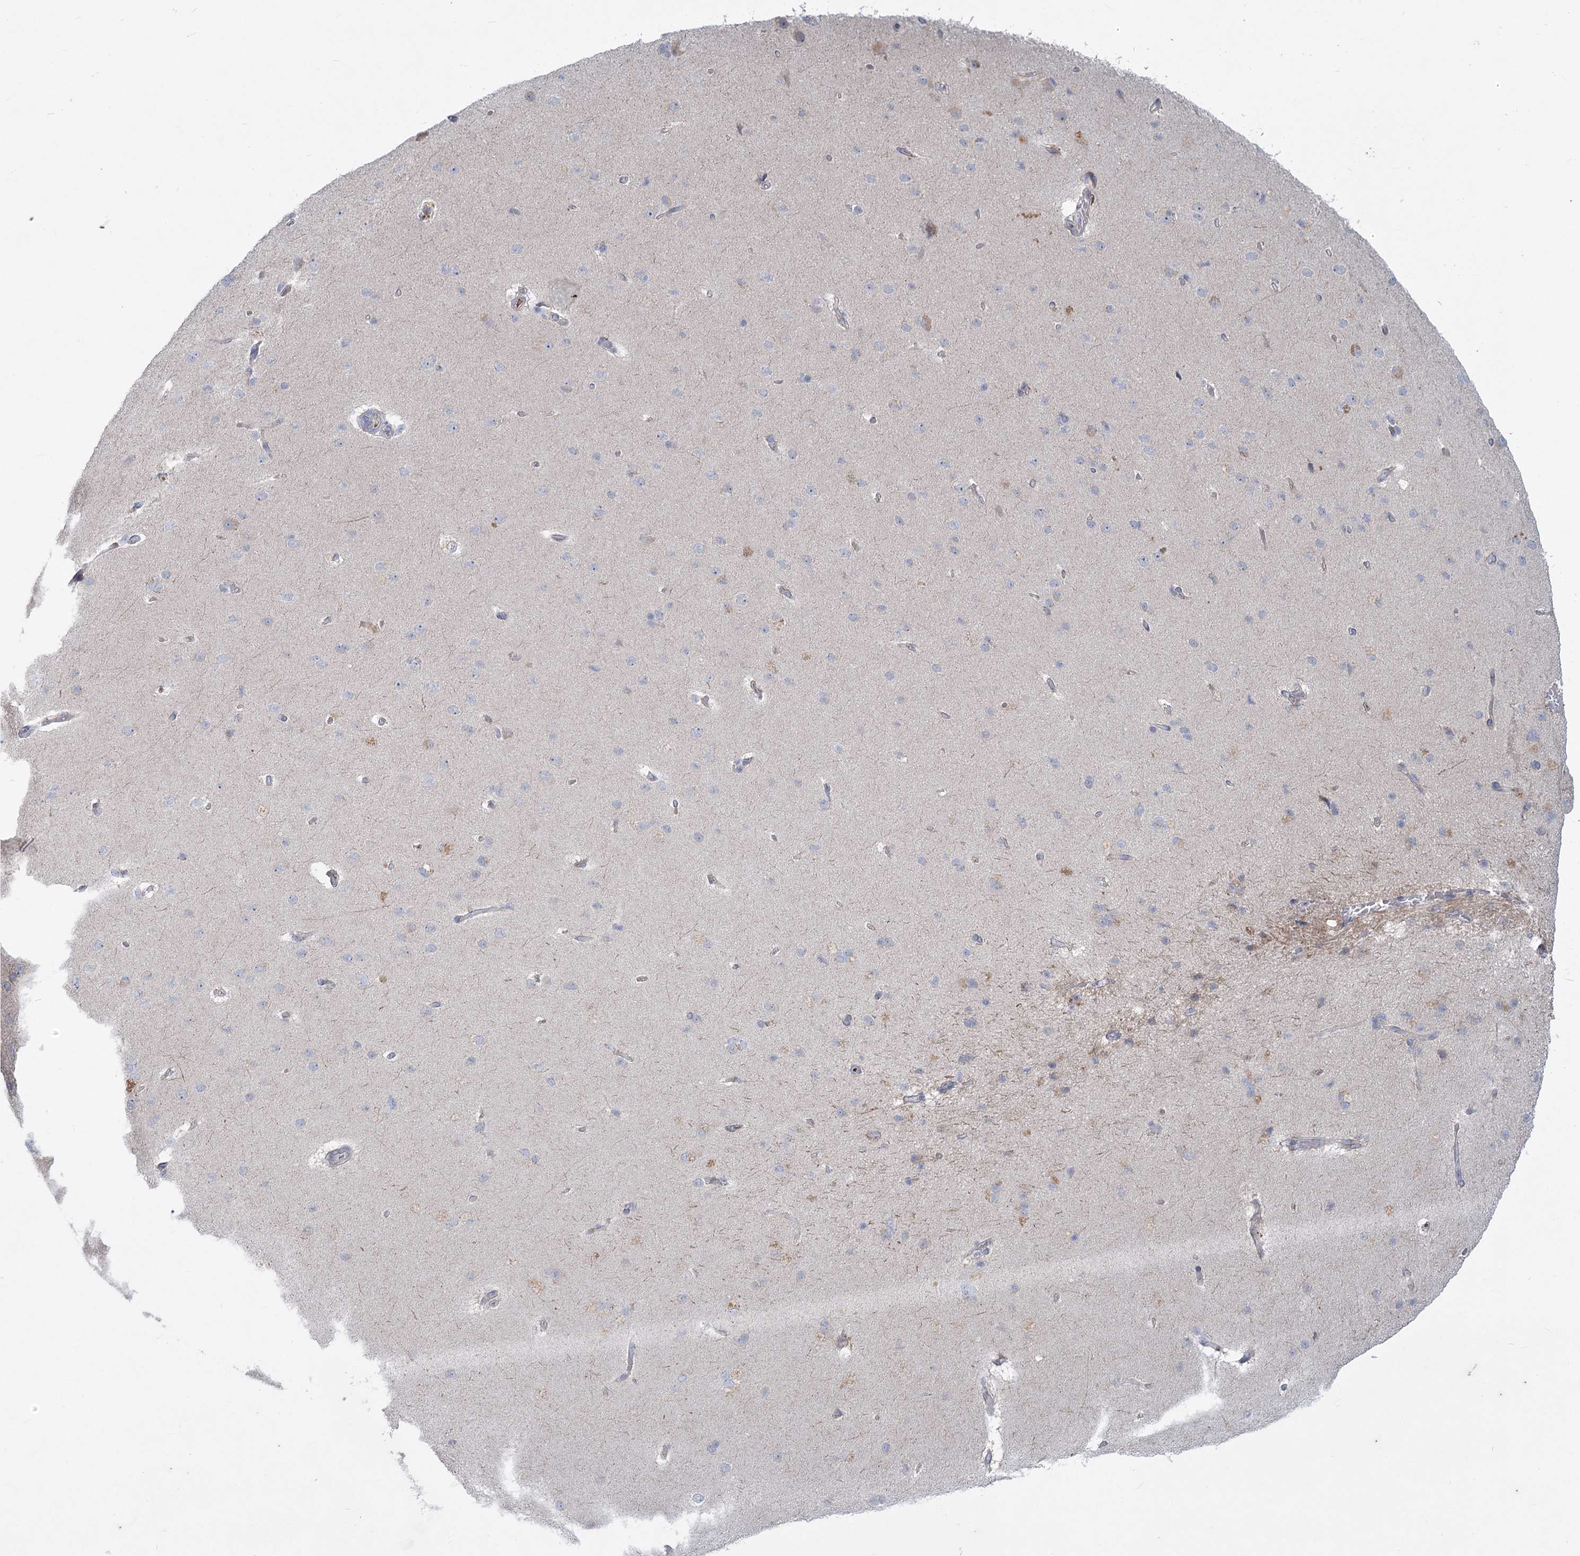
{"staining": {"intensity": "negative", "quantity": "none", "location": "none"}, "tissue": "cerebral cortex", "cell_type": "Endothelial cells", "image_type": "normal", "snomed": [{"axis": "morphology", "description": "Normal tissue, NOS"}, {"axis": "topography", "description": "Cerebral cortex"}], "caption": "Immunohistochemistry (IHC) of benign cerebral cortex exhibits no staining in endothelial cells. (DAB (3,3'-diaminobenzidine) immunohistochemistry (IHC), high magnification).", "gene": "PLA2G12A", "patient": {"sex": "male", "age": 62}}